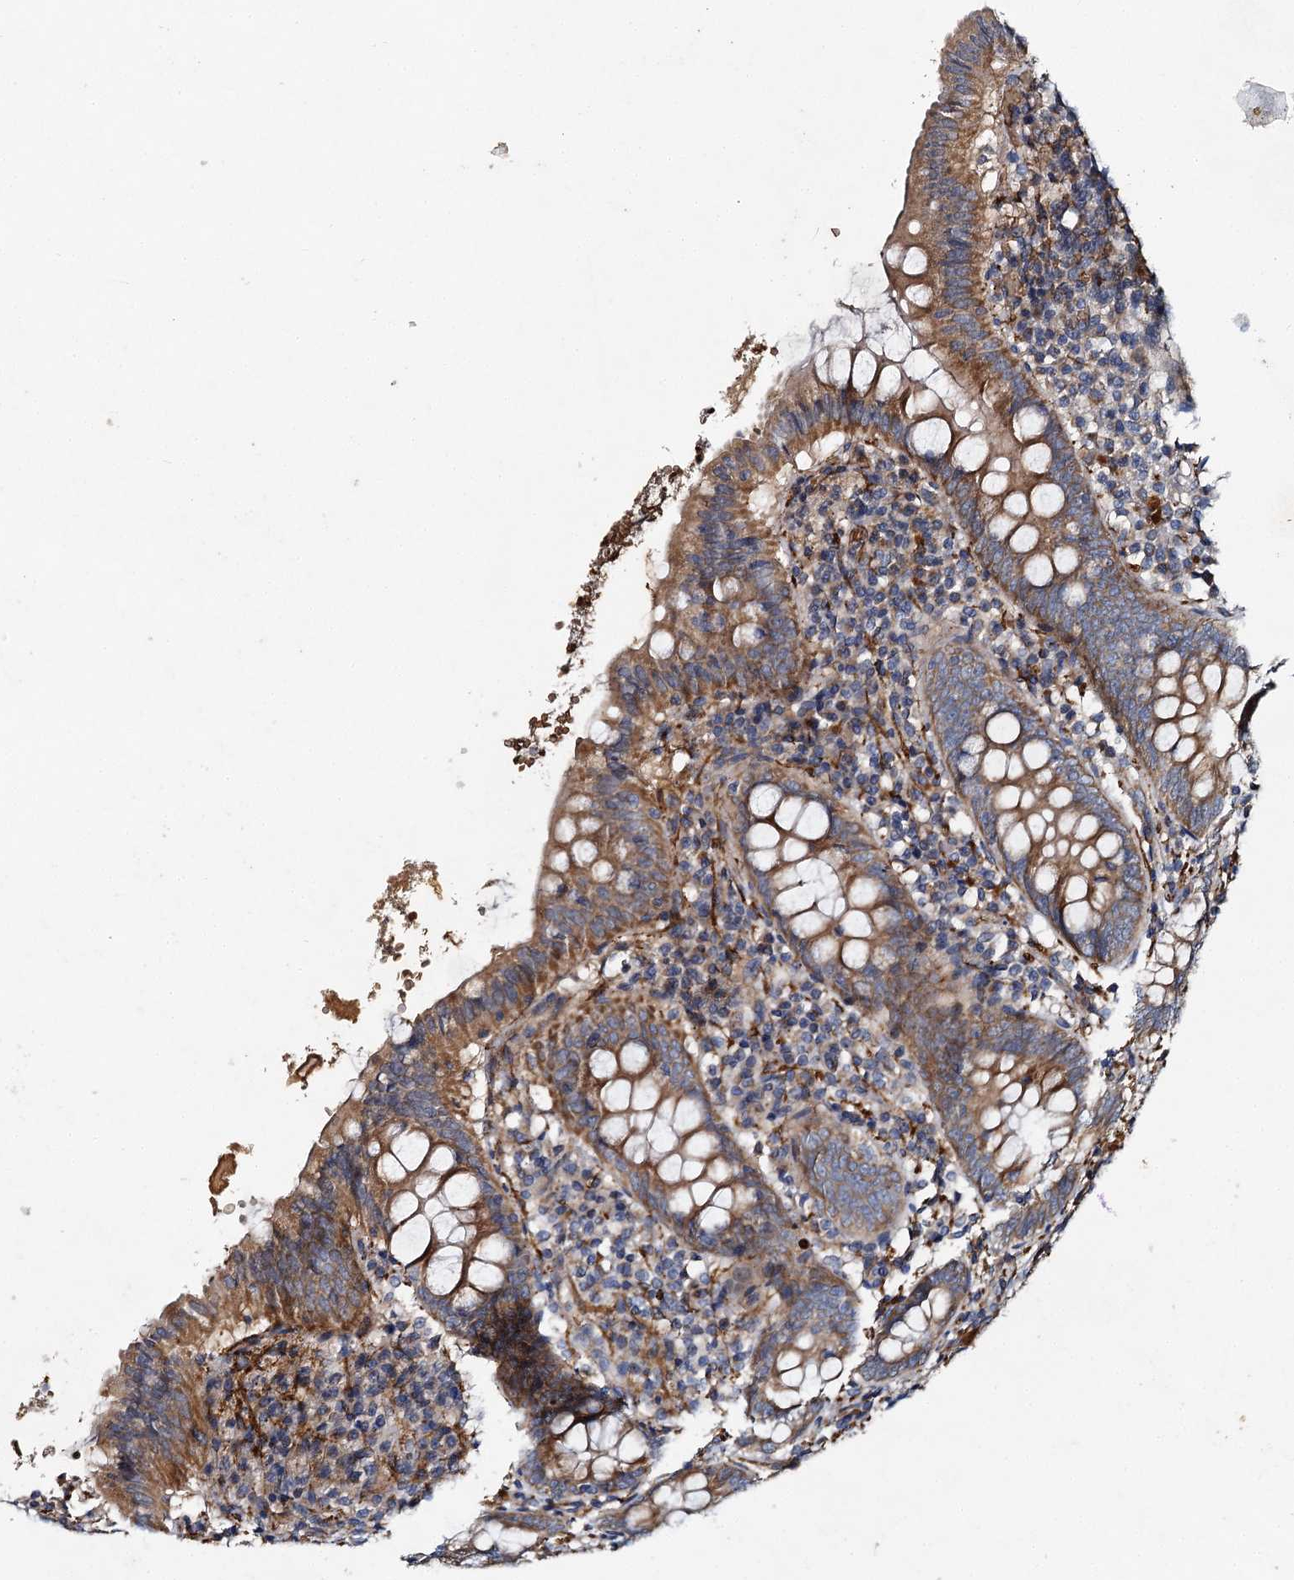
{"staining": {"intensity": "moderate", "quantity": ">75%", "location": "cytoplasmic/membranous"}, "tissue": "appendix", "cell_type": "Glandular cells", "image_type": "normal", "snomed": [{"axis": "morphology", "description": "Normal tissue, NOS"}, {"axis": "topography", "description": "Appendix"}], "caption": "IHC photomicrograph of unremarkable human appendix stained for a protein (brown), which demonstrates medium levels of moderate cytoplasmic/membranous positivity in about >75% of glandular cells.", "gene": "BCS1L", "patient": {"sex": "female", "age": 54}}